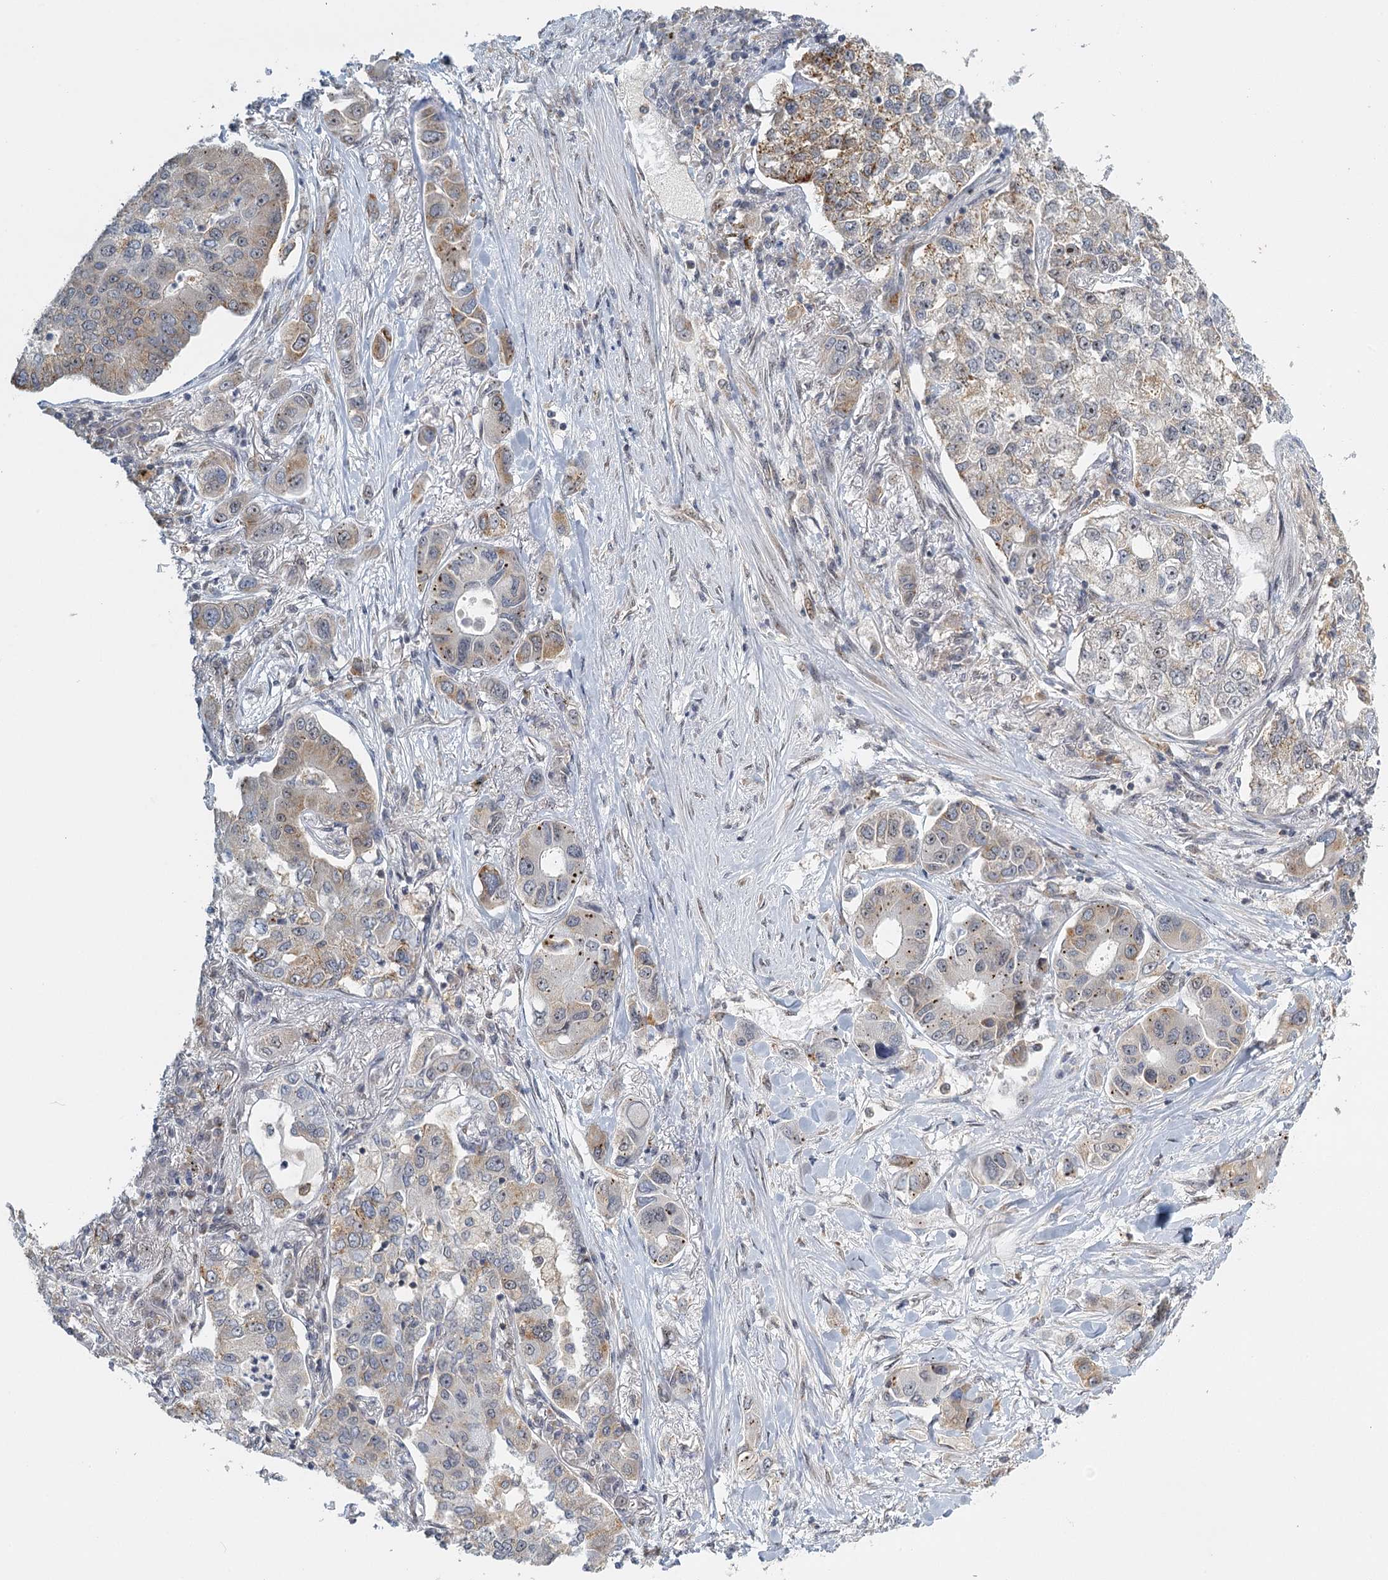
{"staining": {"intensity": "weak", "quantity": "25%-75%", "location": "nuclear"}, "tissue": "lung cancer", "cell_type": "Tumor cells", "image_type": "cancer", "snomed": [{"axis": "morphology", "description": "Adenocarcinoma, NOS"}, {"axis": "topography", "description": "Lung"}], "caption": "Lung cancer was stained to show a protein in brown. There is low levels of weak nuclear staining in approximately 25%-75% of tumor cells. (IHC, brightfield microscopy, high magnification).", "gene": "TREX1", "patient": {"sex": "male", "age": 49}}